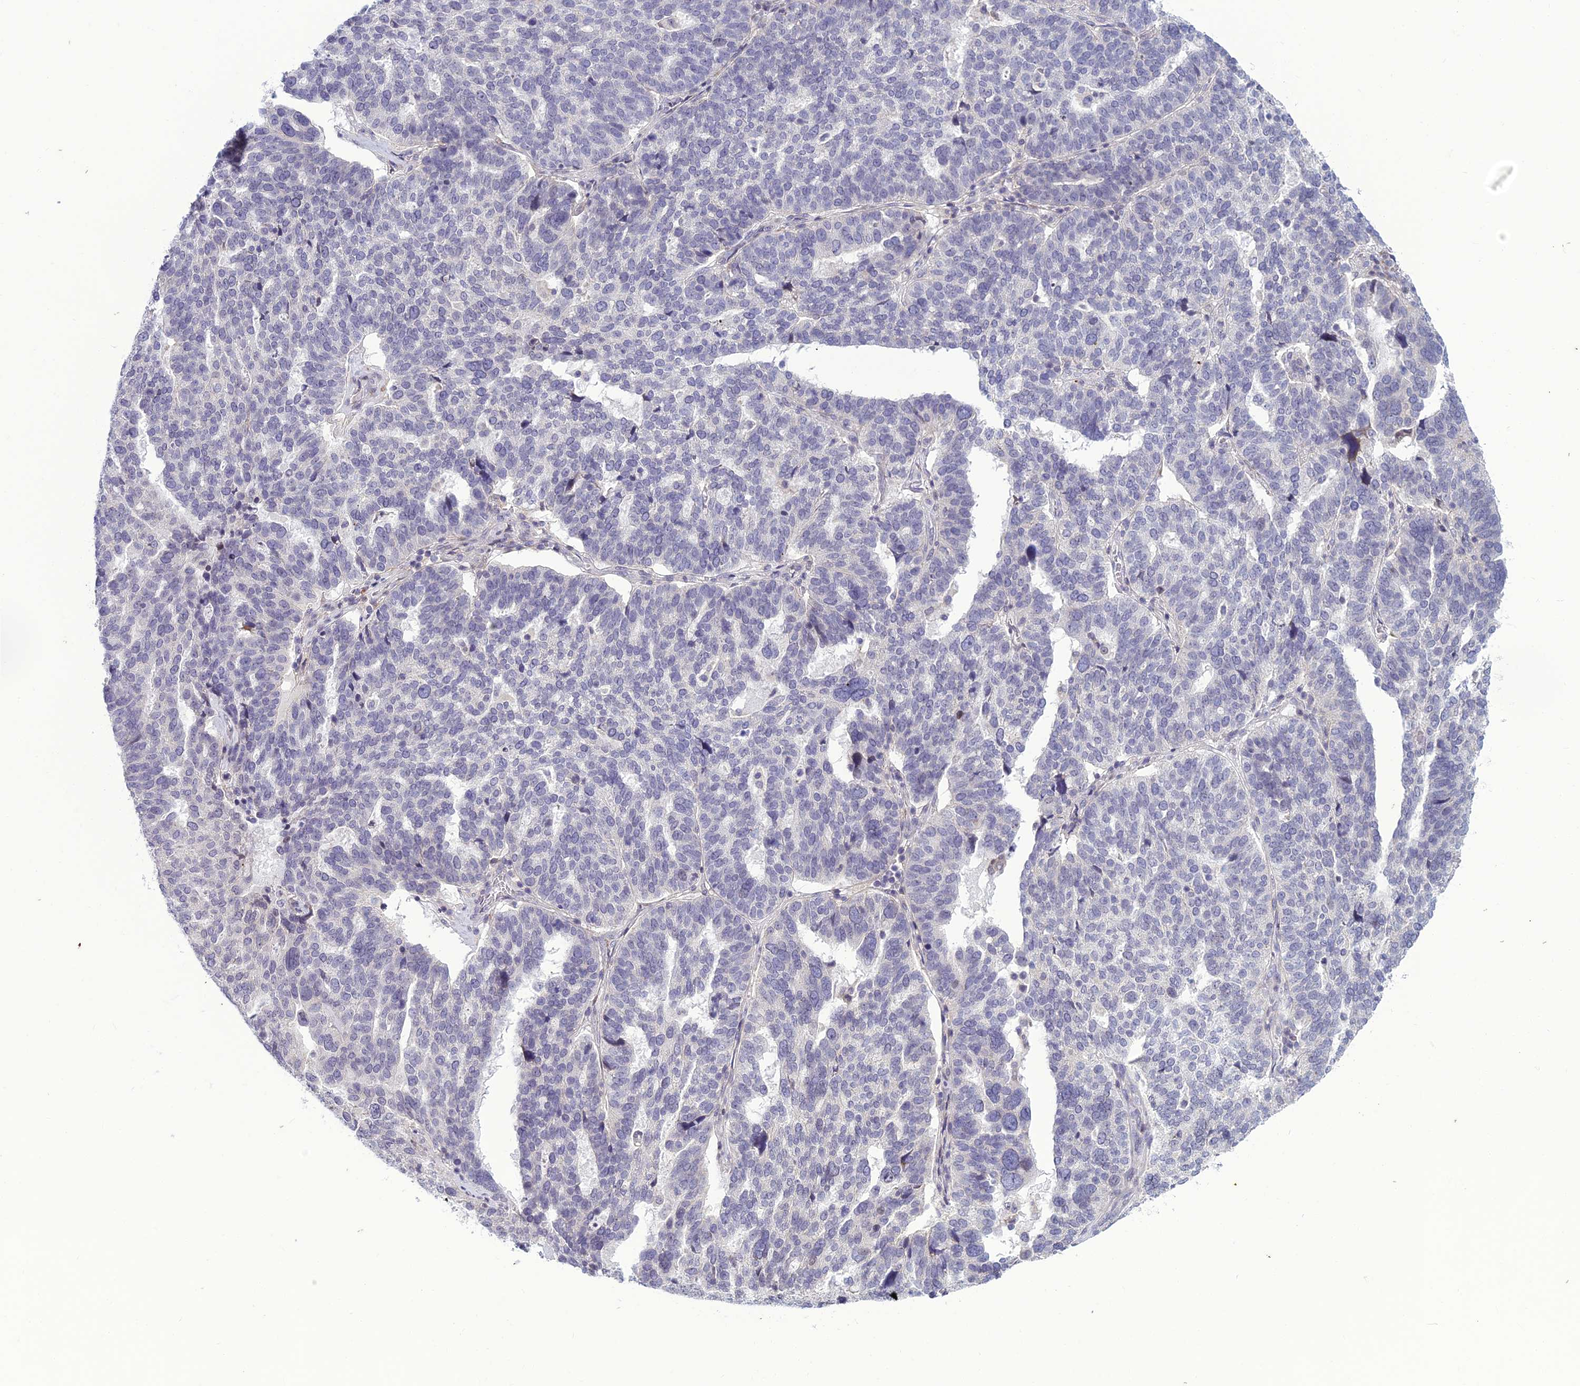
{"staining": {"intensity": "negative", "quantity": "none", "location": "none"}, "tissue": "ovarian cancer", "cell_type": "Tumor cells", "image_type": "cancer", "snomed": [{"axis": "morphology", "description": "Cystadenocarcinoma, serous, NOS"}, {"axis": "topography", "description": "Ovary"}], "caption": "This photomicrograph is of ovarian cancer stained with IHC to label a protein in brown with the nuclei are counter-stained blue. There is no positivity in tumor cells.", "gene": "DTX2", "patient": {"sex": "female", "age": 59}}